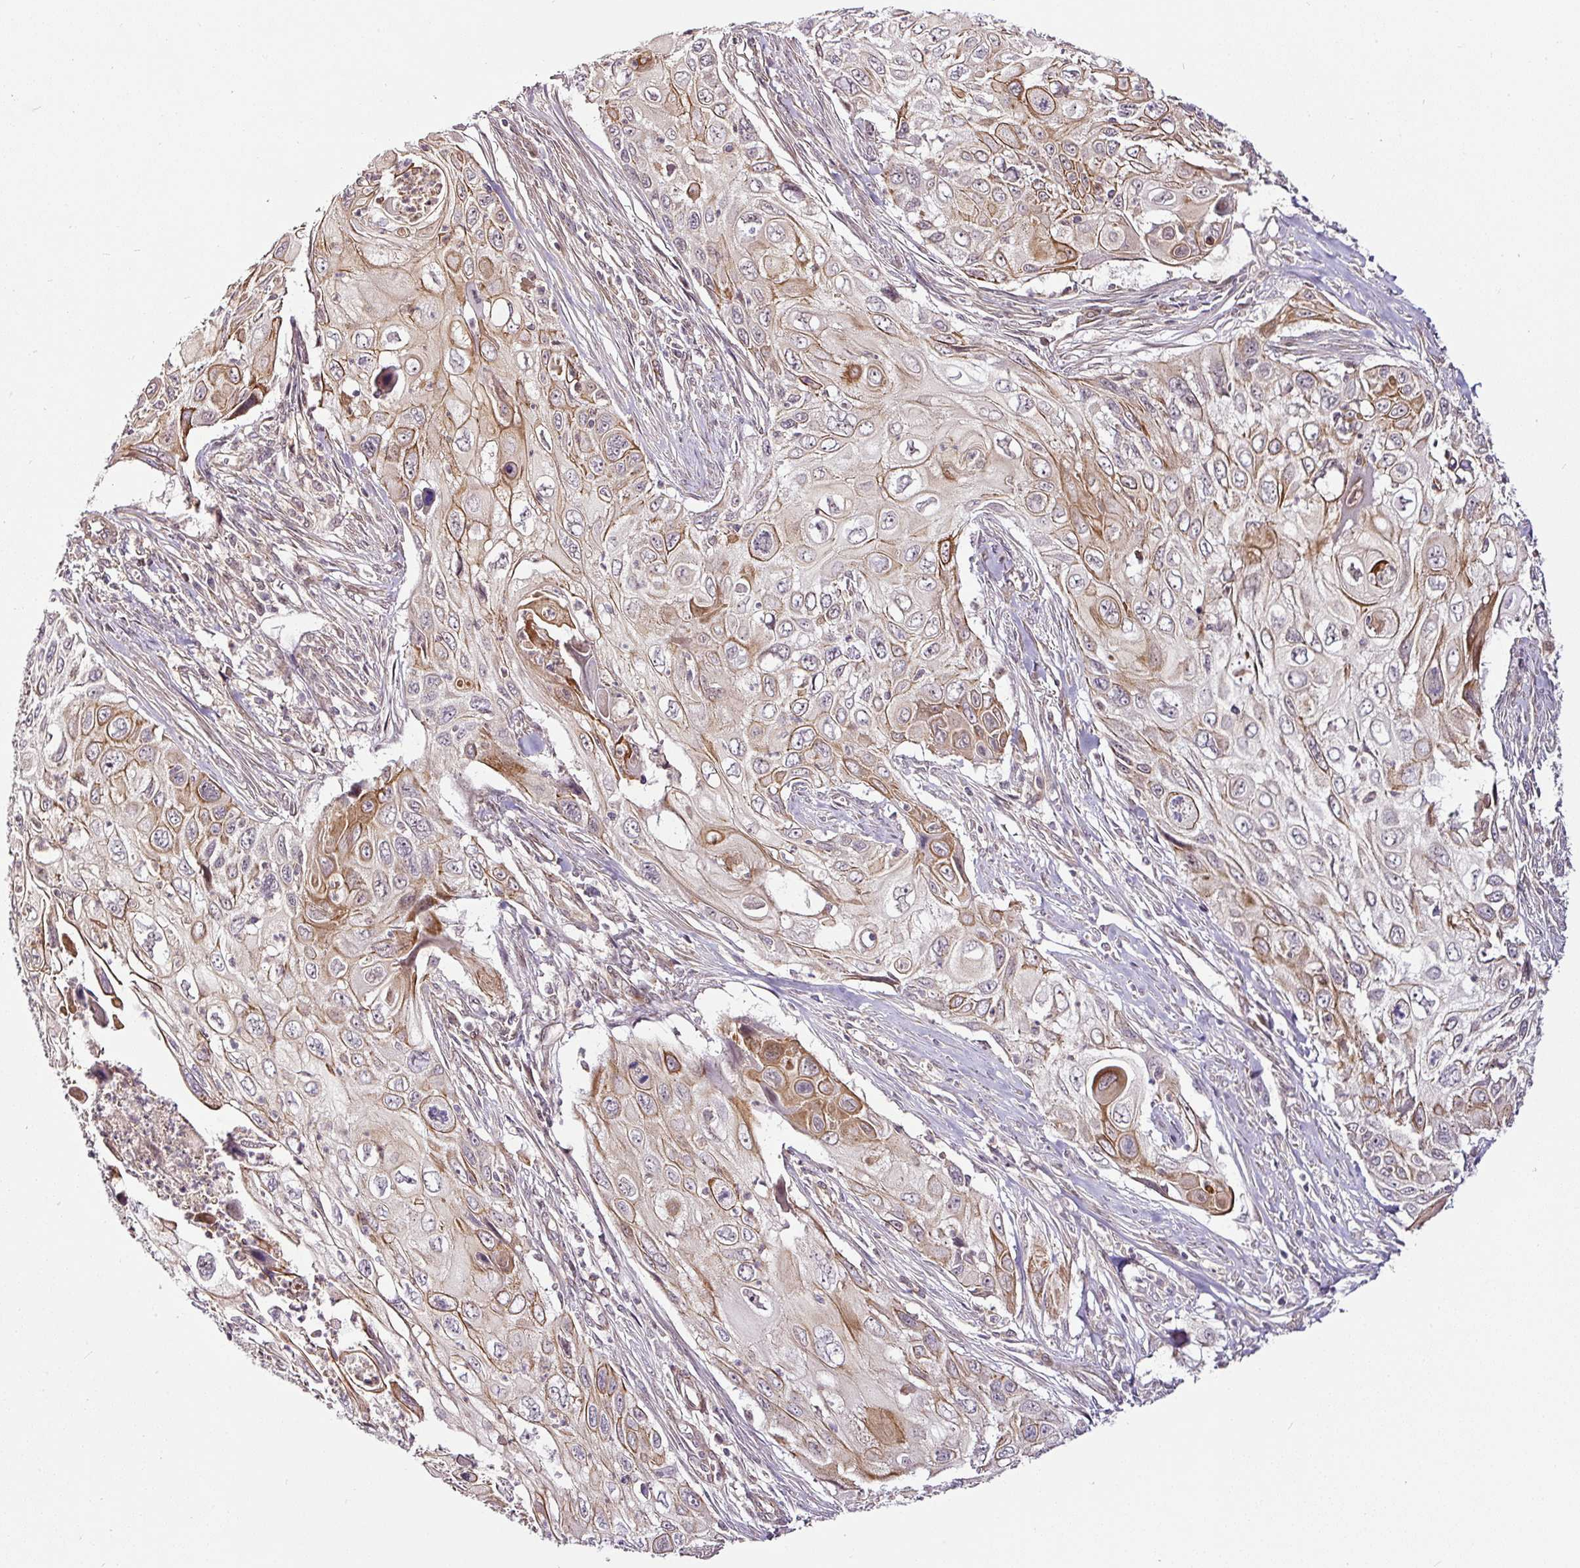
{"staining": {"intensity": "moderate", "quantity": ">75%", "location": "cytoplasmic/membranous"}, "tissue": "cervical cancer", "cell_type": "Tumor cells", "image_type": "cancer", "snomed": [{"axis": "morphology", "description": "Squamous cell carcinoma, NOS"}, {"axis": "topography", "description": "Cervix"}], "caption": "Immunohistochemistry (DAB) staining of cervical cancer (squamous cell carcinoma) shows moderate cytoplasmic/membranous protein expression in about >75% of tumor cells.", "gene": "DCAF13", "patient": {"sex": "female", "age": 70}}